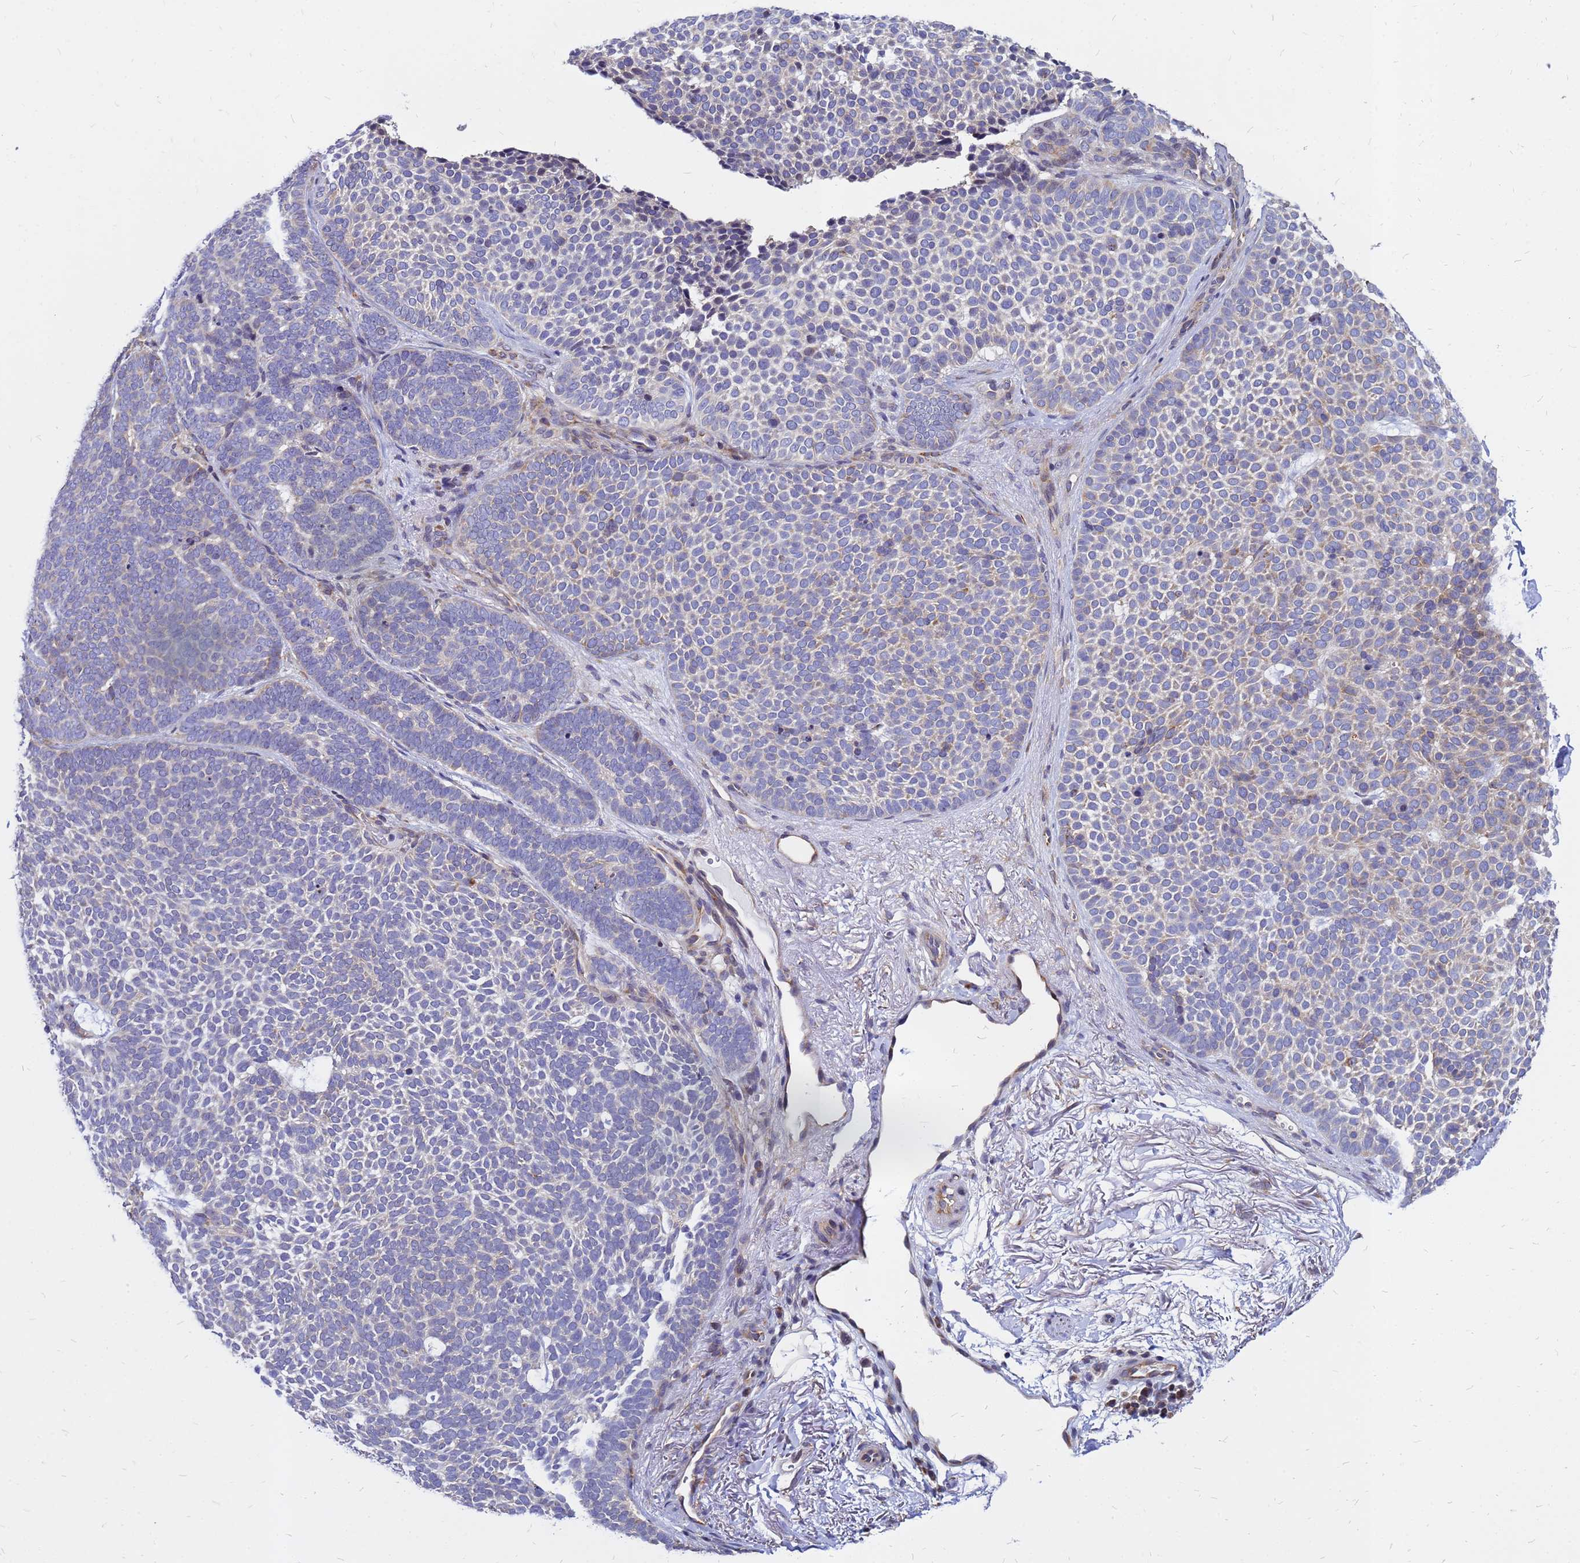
{"staining": {"intensity": "negative", "quantity": "none", "location": "none"}, "tissue": "skin cancer", "cell_type": "Tumor cells", "image_type": "cancer", "snomed": [{"axis": "morphology", "description": "Basal cell carcinoma"}, {"axis": "topography", "description": "Skin"}], "caption": "DAB (3,3'-diaminobenzidine) immunohistochemical staining of human skin basal cell carcinoma reveals no significant staining in tumor cells.", "gene": "MOB2", "patient": {"sex": "female", "age": 77}}